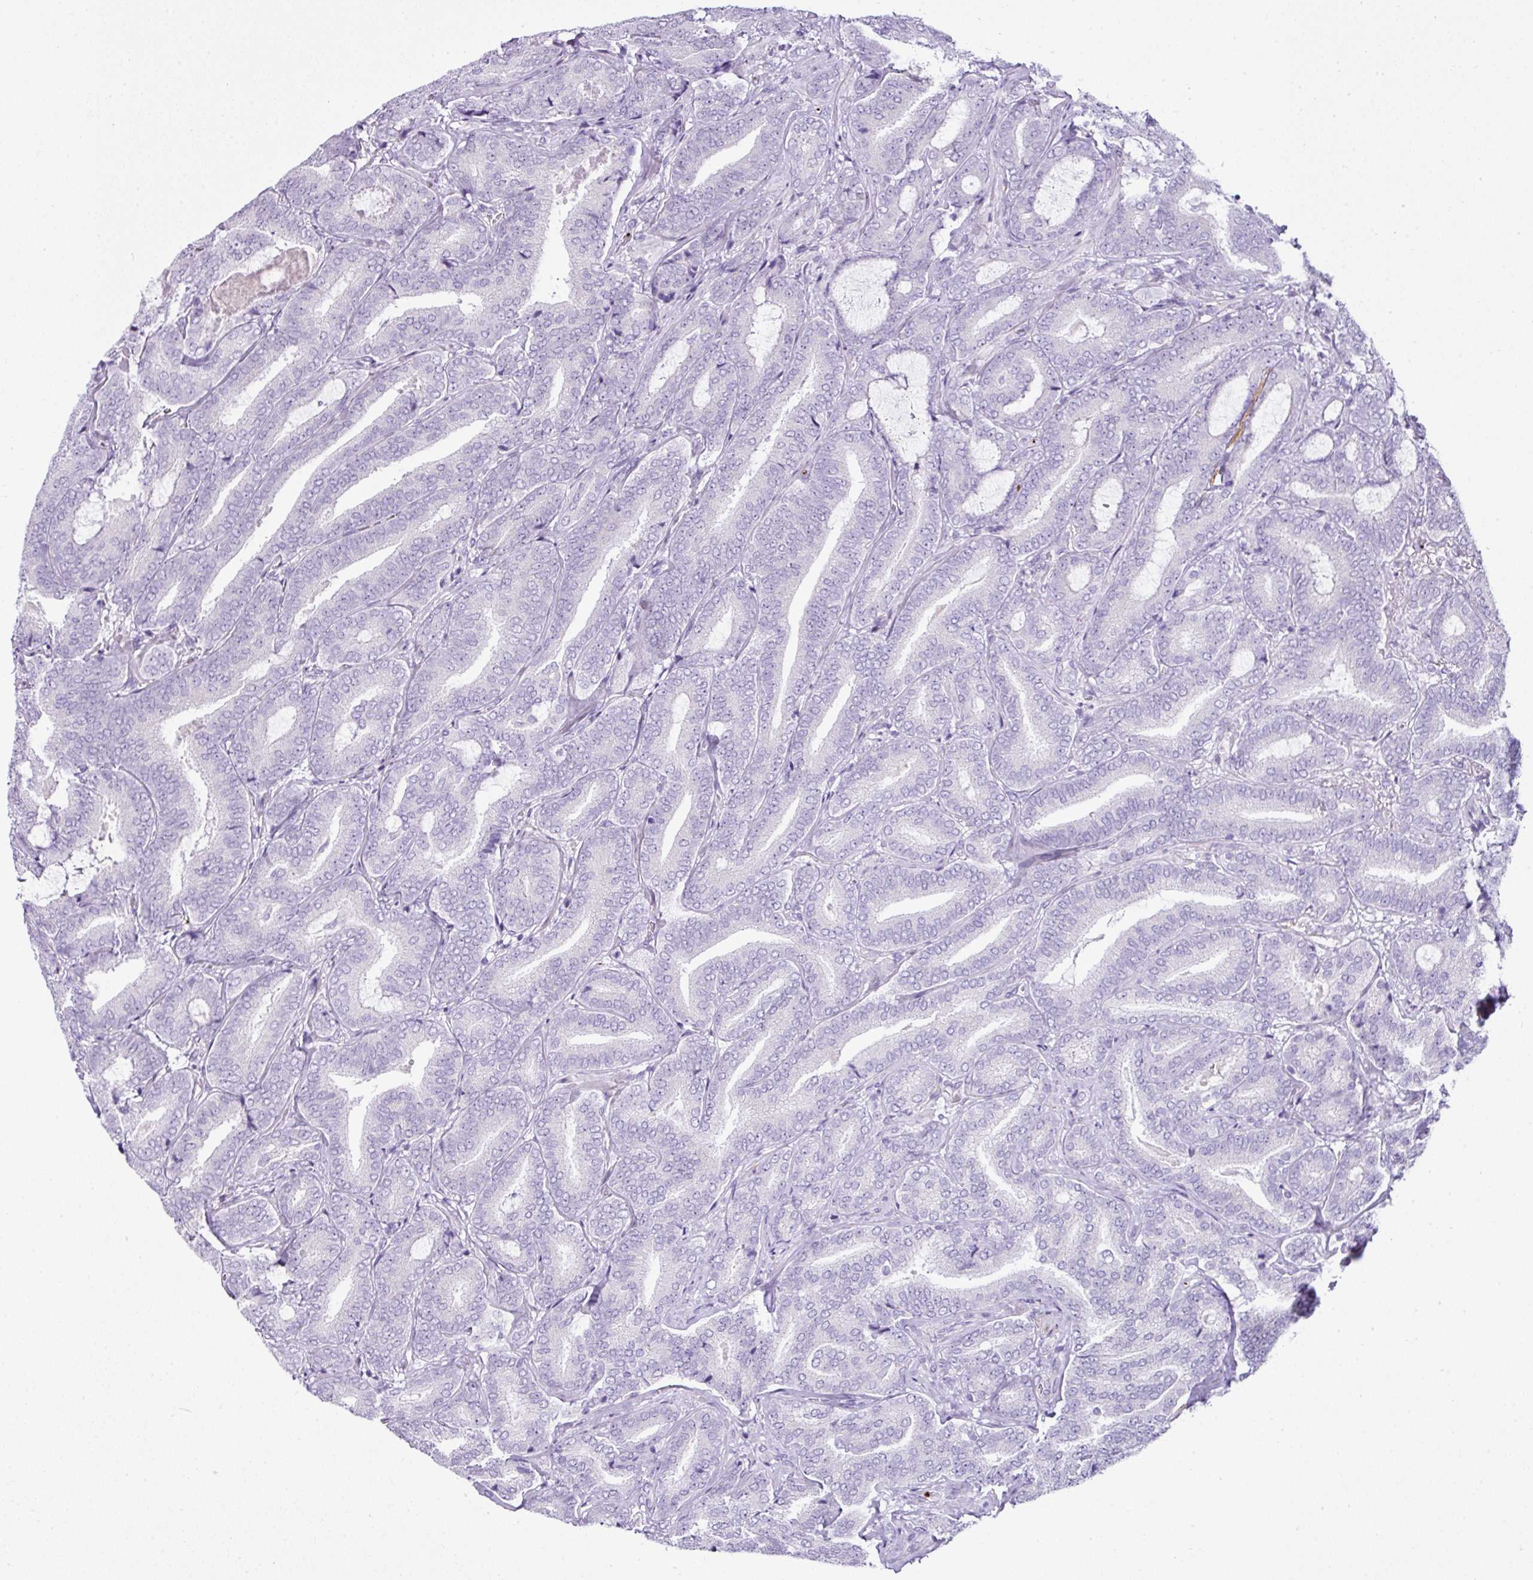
{"staining": {"intensity": "negative", "quantity": "none", "location": "none"}, "tissue": "prostate cancer", "cell_type": "Tumor cells", "image_type": "cancer", "snomed": [{"axis": "morphology", "description": "Adenocarcinoma, Low grade"}, {"axis": "topography", "description": "Prostate and seminal vesicle, NOS"}], "caption": "Micrograph shows no significant protein staining in tumor cells of prostate cancer (low-grade adenocarcinoma).", "gene": "CMTM5", "patient": {"sex": "male", "age": 61}}